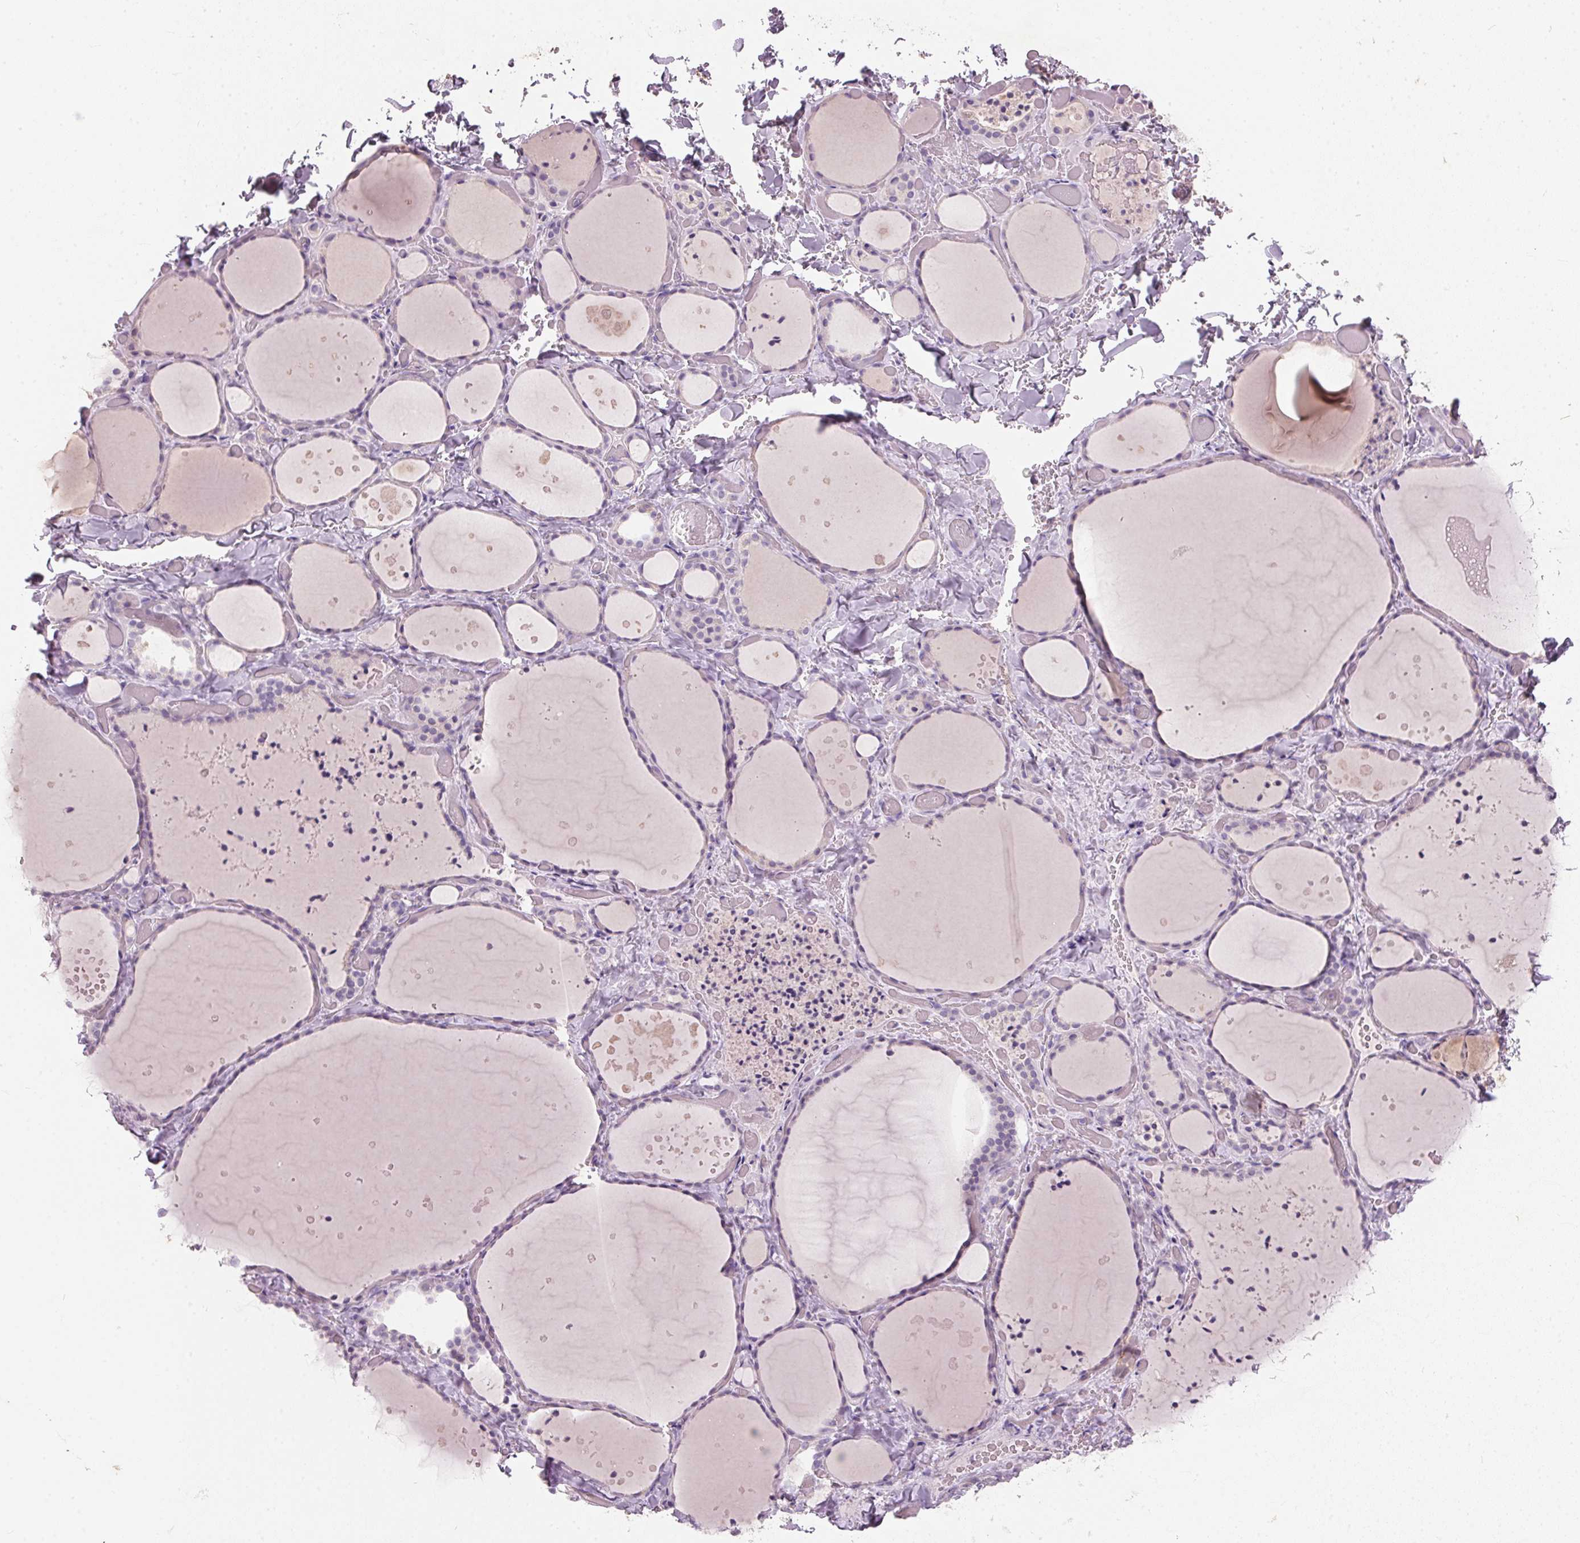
{"staining": {"intensity": "negative", "quantity": "none", "location": "none"}, "tissue": "thyroid gland", "cell_type": "Glandular cells", "image_type": "normal", "snomed": [{"axis": "morphology", "description": "Normal tissue, NOS"}, {"axis": "topography", "description": "Thyroid gland"}], "caption": "A micrograph of human thyroid gland is negative for staining in glandular cells. The staining was performed using DAB to visualize the protein expression in brown, while the nuclei were stained in blue with hematoxylin (Magnification: 20x).", "gene": "HSD17B1", "patient": {"sex": "female", "age": 36}}